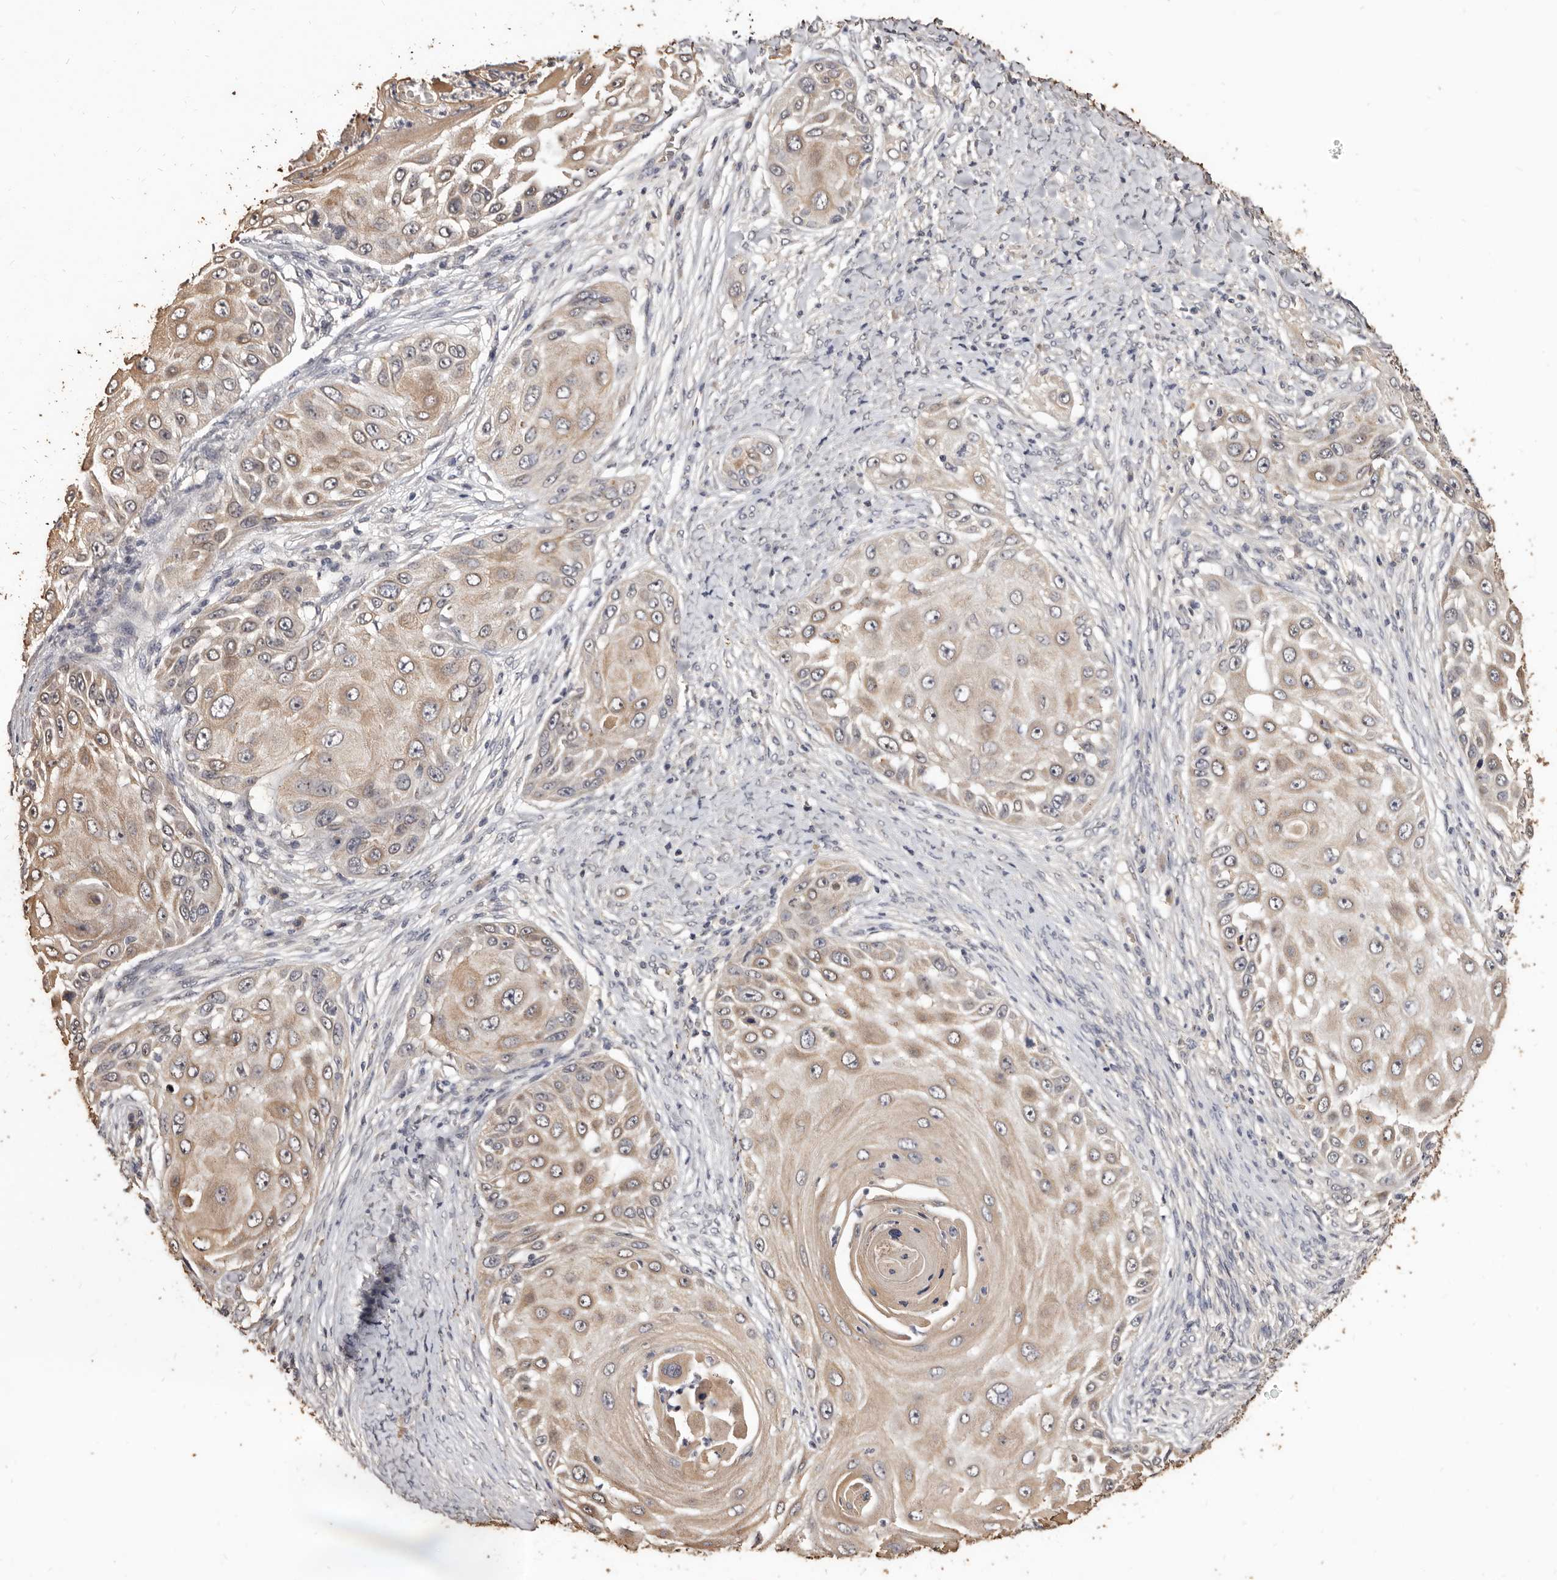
{"staining": {"intensity": "weak", "quantity": ">75%", "location": "cytoplasmic/membranous"}, "tissue": "skin cancer", "cell_type": "Tumor cells", "image_type": "cancer", "snomed": [{"axis": "morphology", "description": "Squamous cell carcinoma, NOS"}, {"axis": "topography", "description": "Skin"}], "caption": "A high-resolution histopathology image shows immunohistochemistry (IHC) staining of skin cancer, which reveals weak cytoplasmic/membranous expression in about >75% of tumor cells.", "gene": "INAVA", "patient": {"sex": "female", "age": 44}}